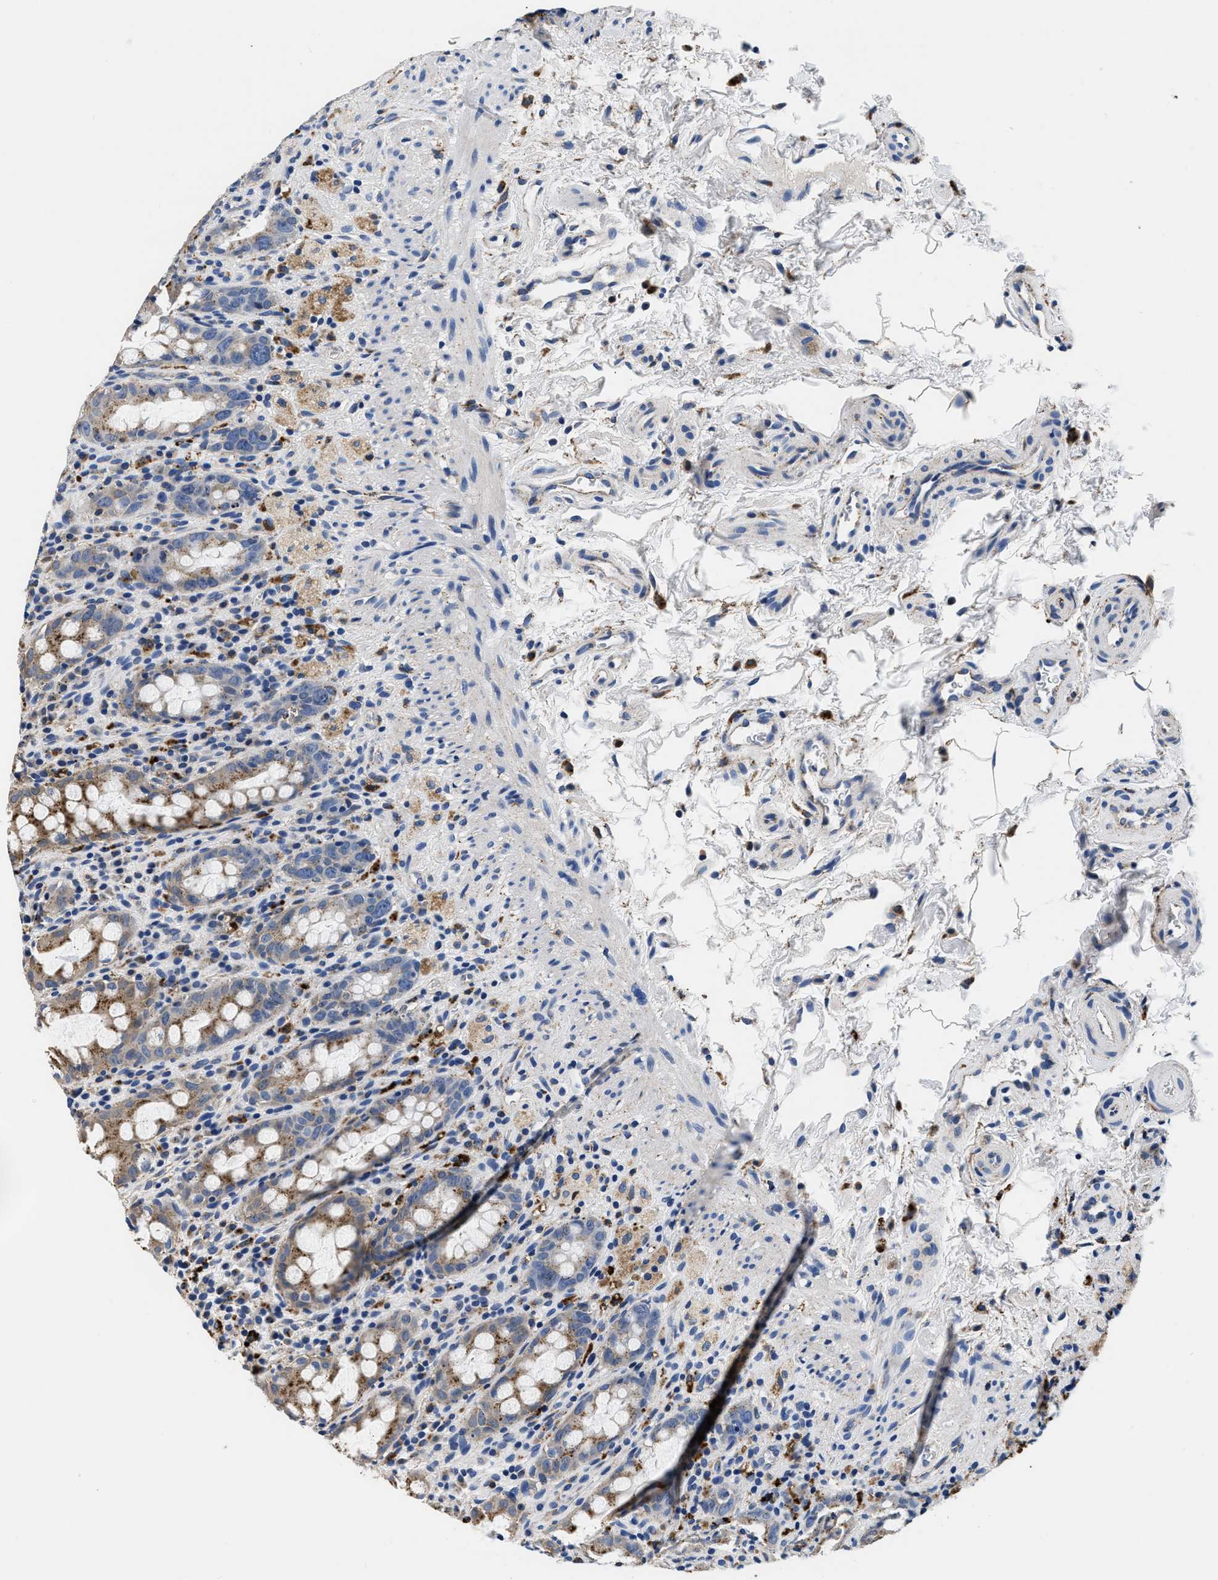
{"staining": {"intensity": "moderate", "quantity": "25%-75%", "location": "cytoplasmic/membranous"}, "tissue": "rectum", "cell_type": "Glandular cells", "image_type": "normal", "snomed": [{"axis": "morphology", "description": "Normal tissue, NOS"}, {"axis": "topography", "description": "Rectum"}], "caption": "Protein staining of unremarkable rectum displays moderate cytoplasmic/membranous staining in approximately 25%-75% of glandular cells.", "gene": "GRN", "patient": {"sex": "male", "age": 44}}